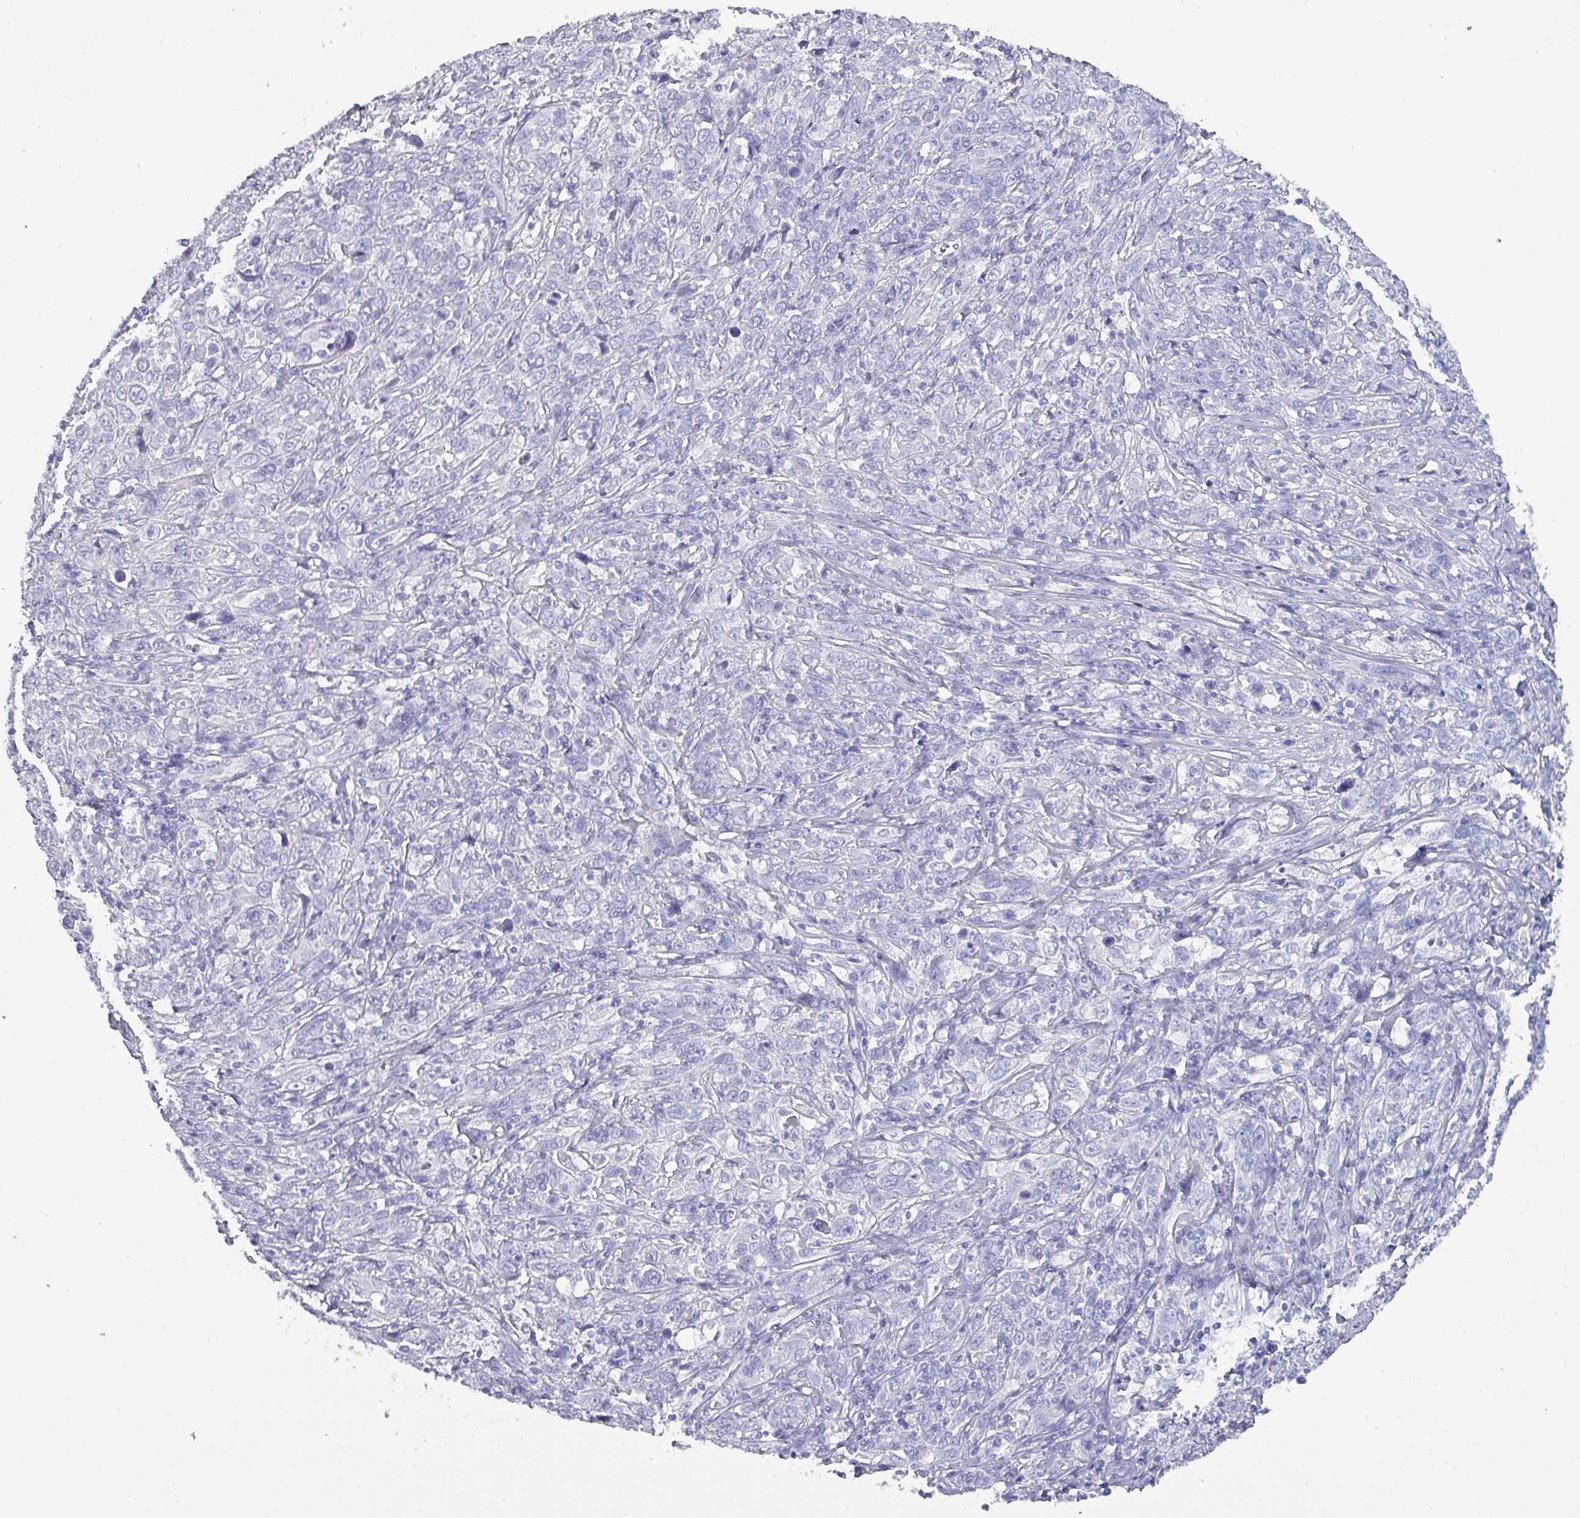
{"staining": {"intensity": "negative", "quantity": "none", "location": "none"}, "tissue": "cervical cancer", "cell_type": "Tumor cells", "image_type": "cancer", "snomed": [{"axis": "morphology", "description": "Squamous cell carcinoma, NOS"}, {"axis": "topography", "description": "Cervix"}], "caption": "Protein analysis of squamous cell carcinoma (cervical) displays no significant positivity in tumor cells.", "gene": "INS-IGF2", "patient": {"sex": "female", "age": 46}}